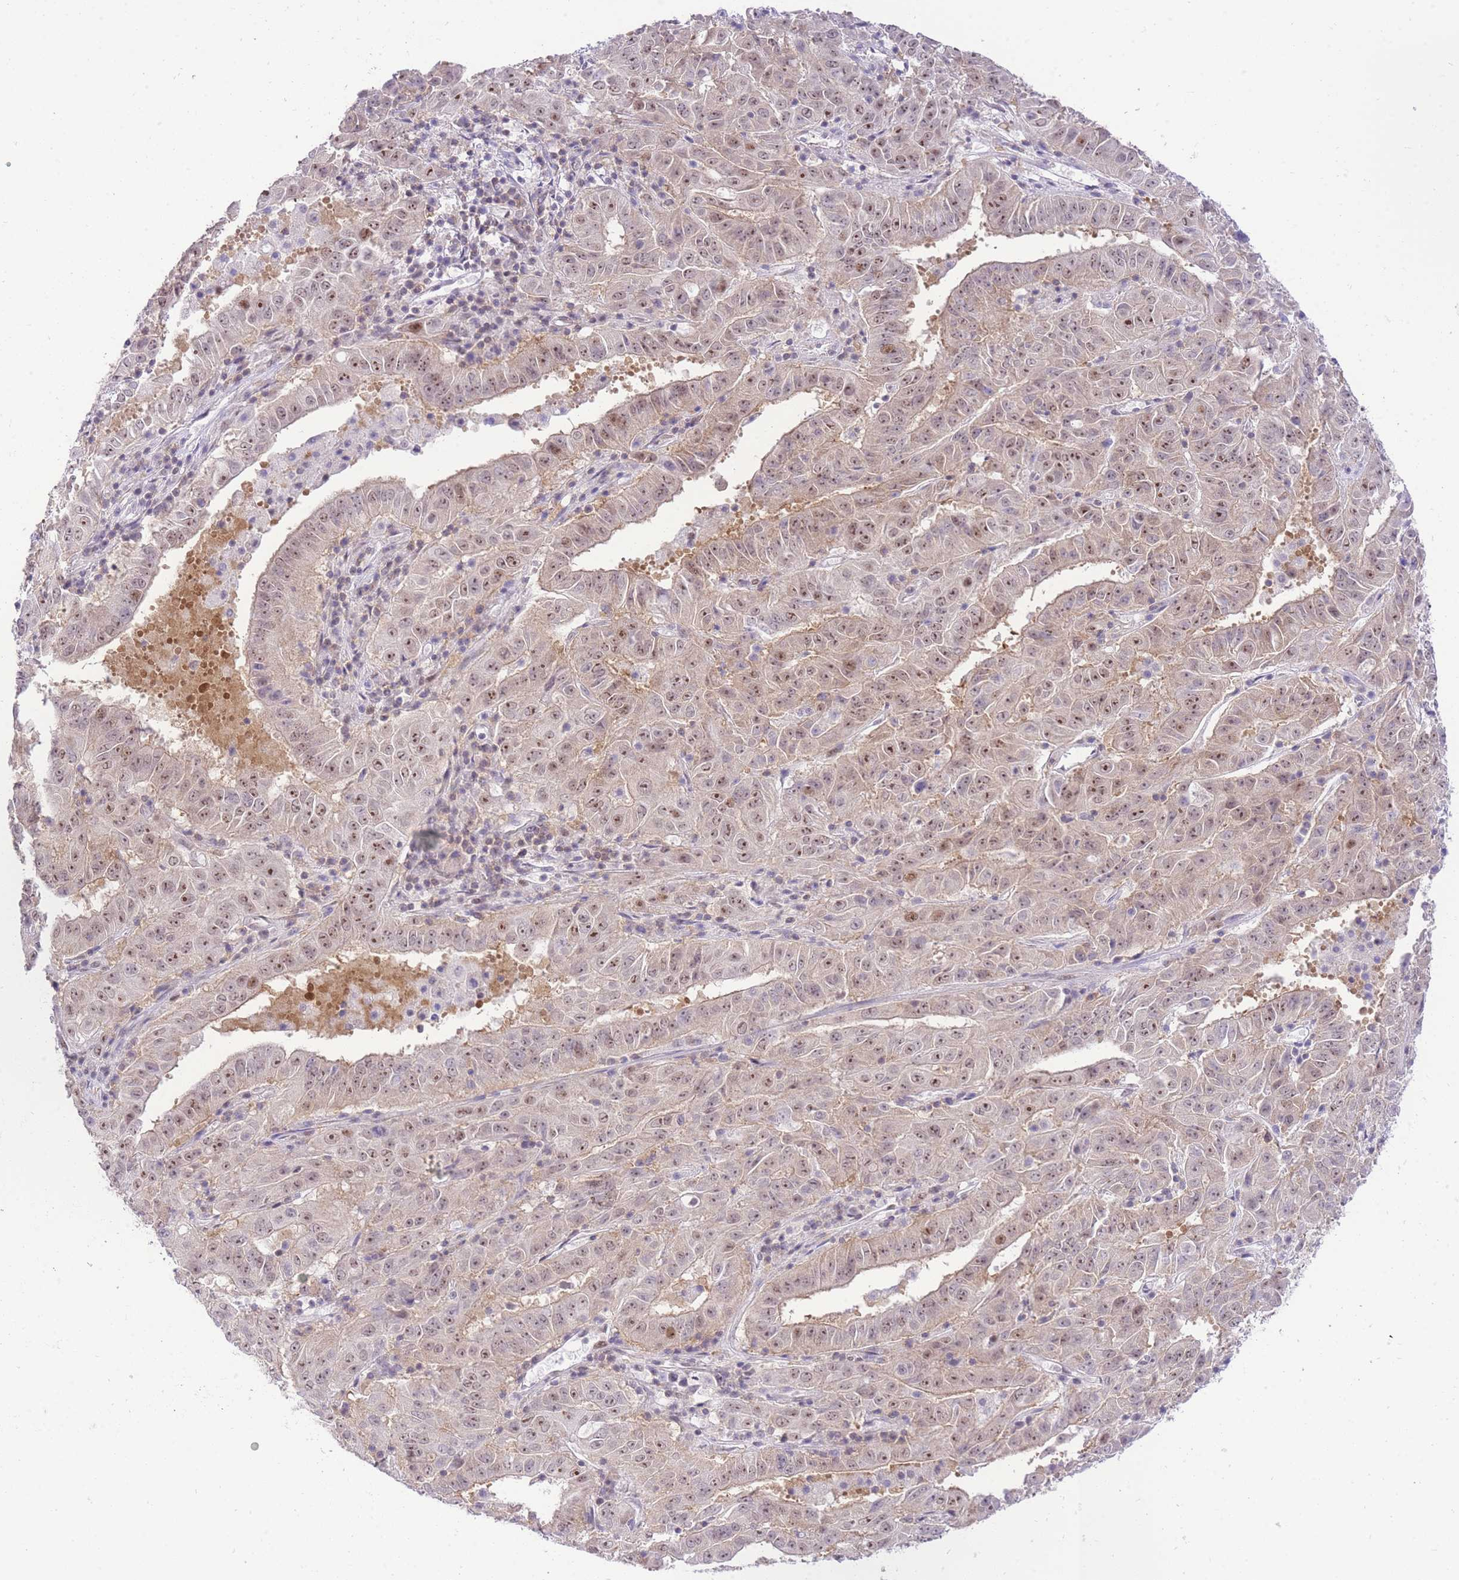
{"staining": {"intensity": "moderate", "quantity": ">75%", "location": "nuclear"}, "tissue": "pancreatic cancer", "cell_type": "Tumor cells", "image_type": "cancer", "snomed": [{"axis": "morphology", "description": "Adenocarcinoma, NOS"}, {"axis": "topography", "description": "Pancreas"}], "caption": "Brown immunohistochemical staining in pancreatic cancer (adenocarcinoma) demonstrates moderate nuclear staining in approximately >75% of tumor cells.", "gene": "STK39", "patient": {"sex": "male", "age": 63}}